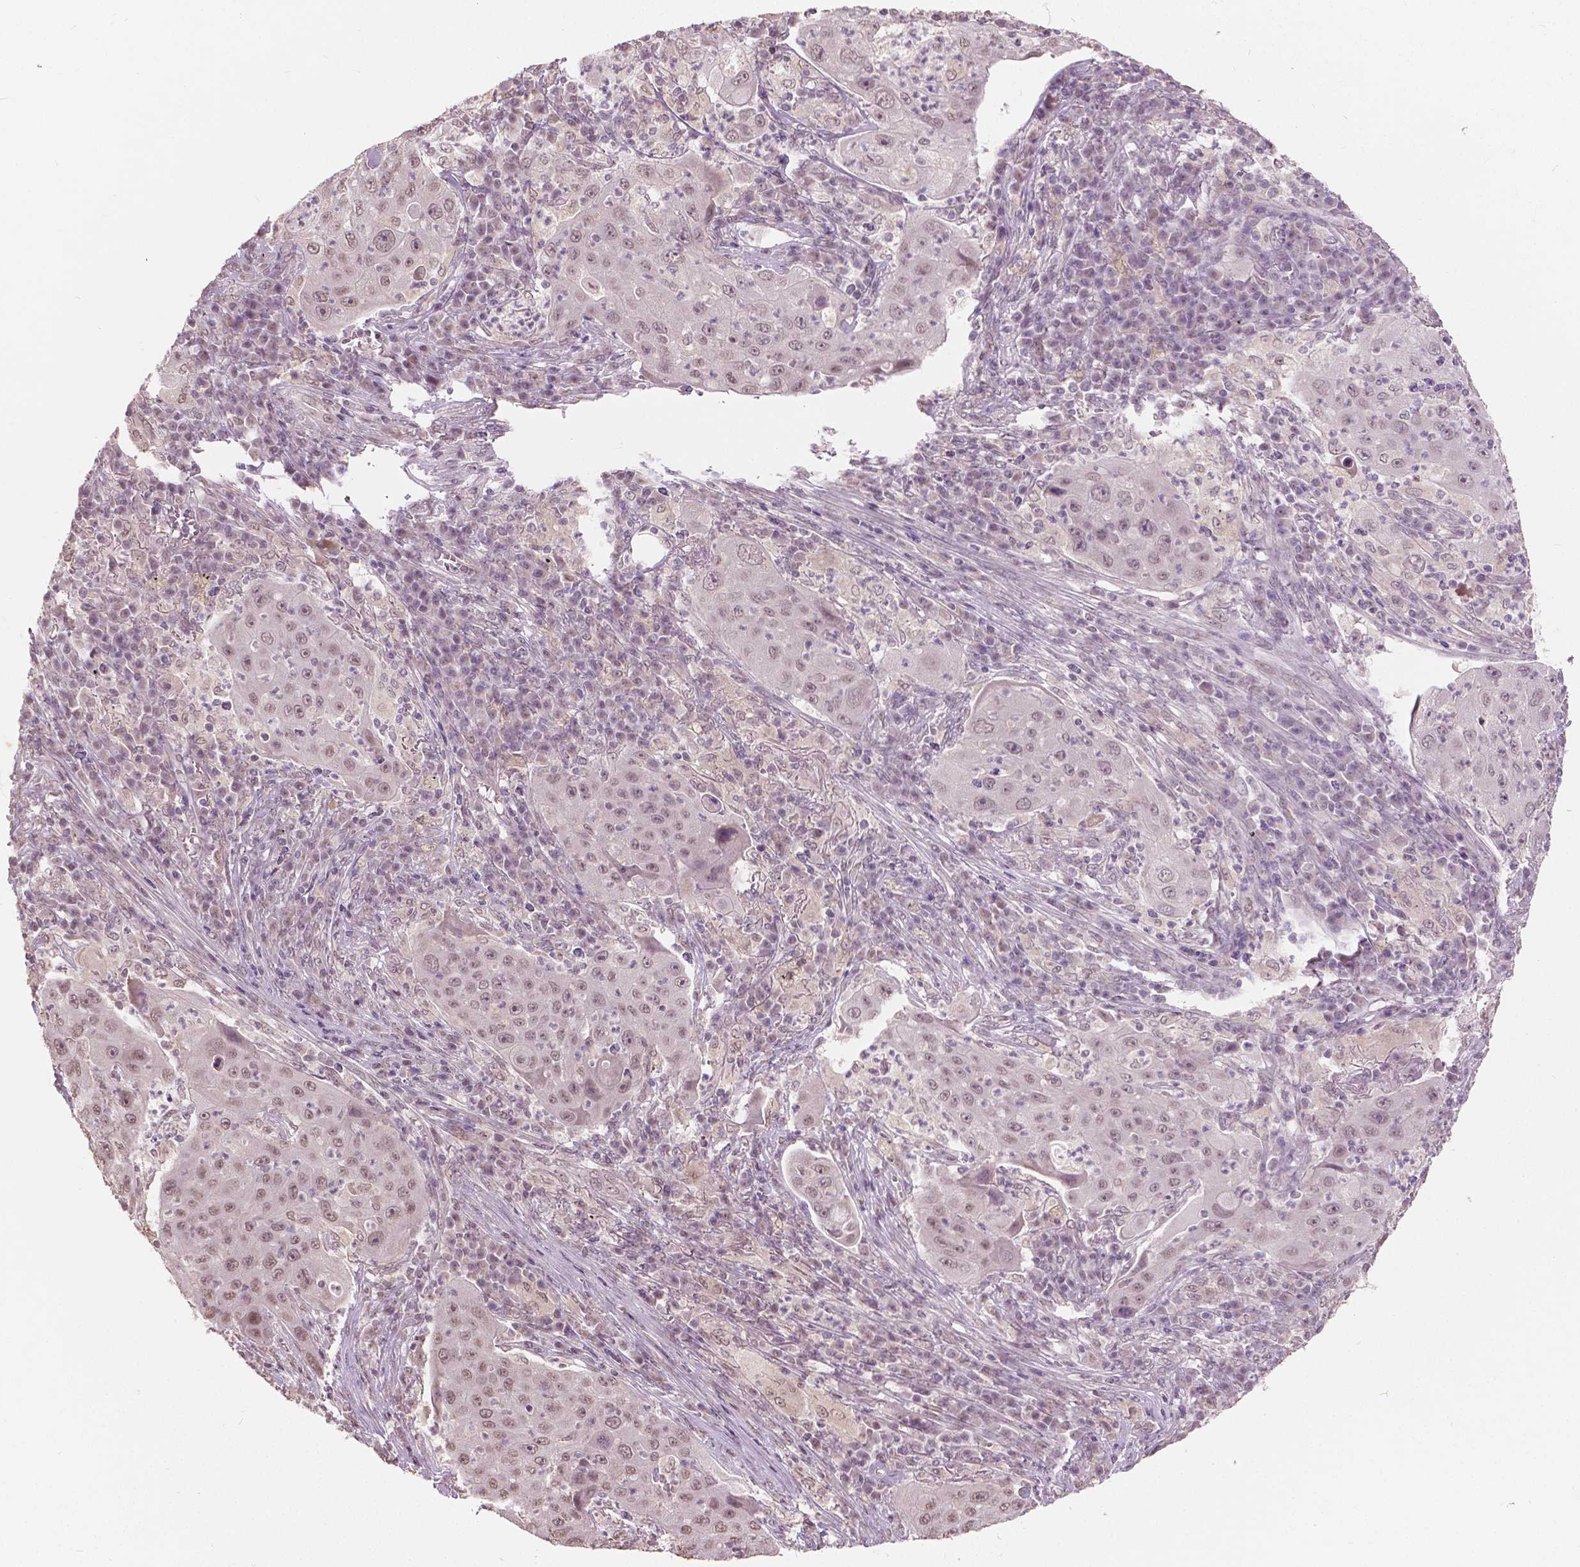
{"staining": {"intensity": "weak", "quantity": ">75%", "location": "nuclear"}, "tissue": "lung cancer", "cell_type": "Tumor cells", "image_type": "cancer", "snomed": [{"axis": "morphology", "description": "Squamous cell carcinoma, NOS"}, {"axis": "topography", "description": "Lung"}], "caption": "Protein expression analysis of human lung squamous cell carcinoma reveals weak nuclear expression in approximately >75% of tumor cells.", "gene": "HOXA10", "patient": {"sex": "female", "age": 59}}